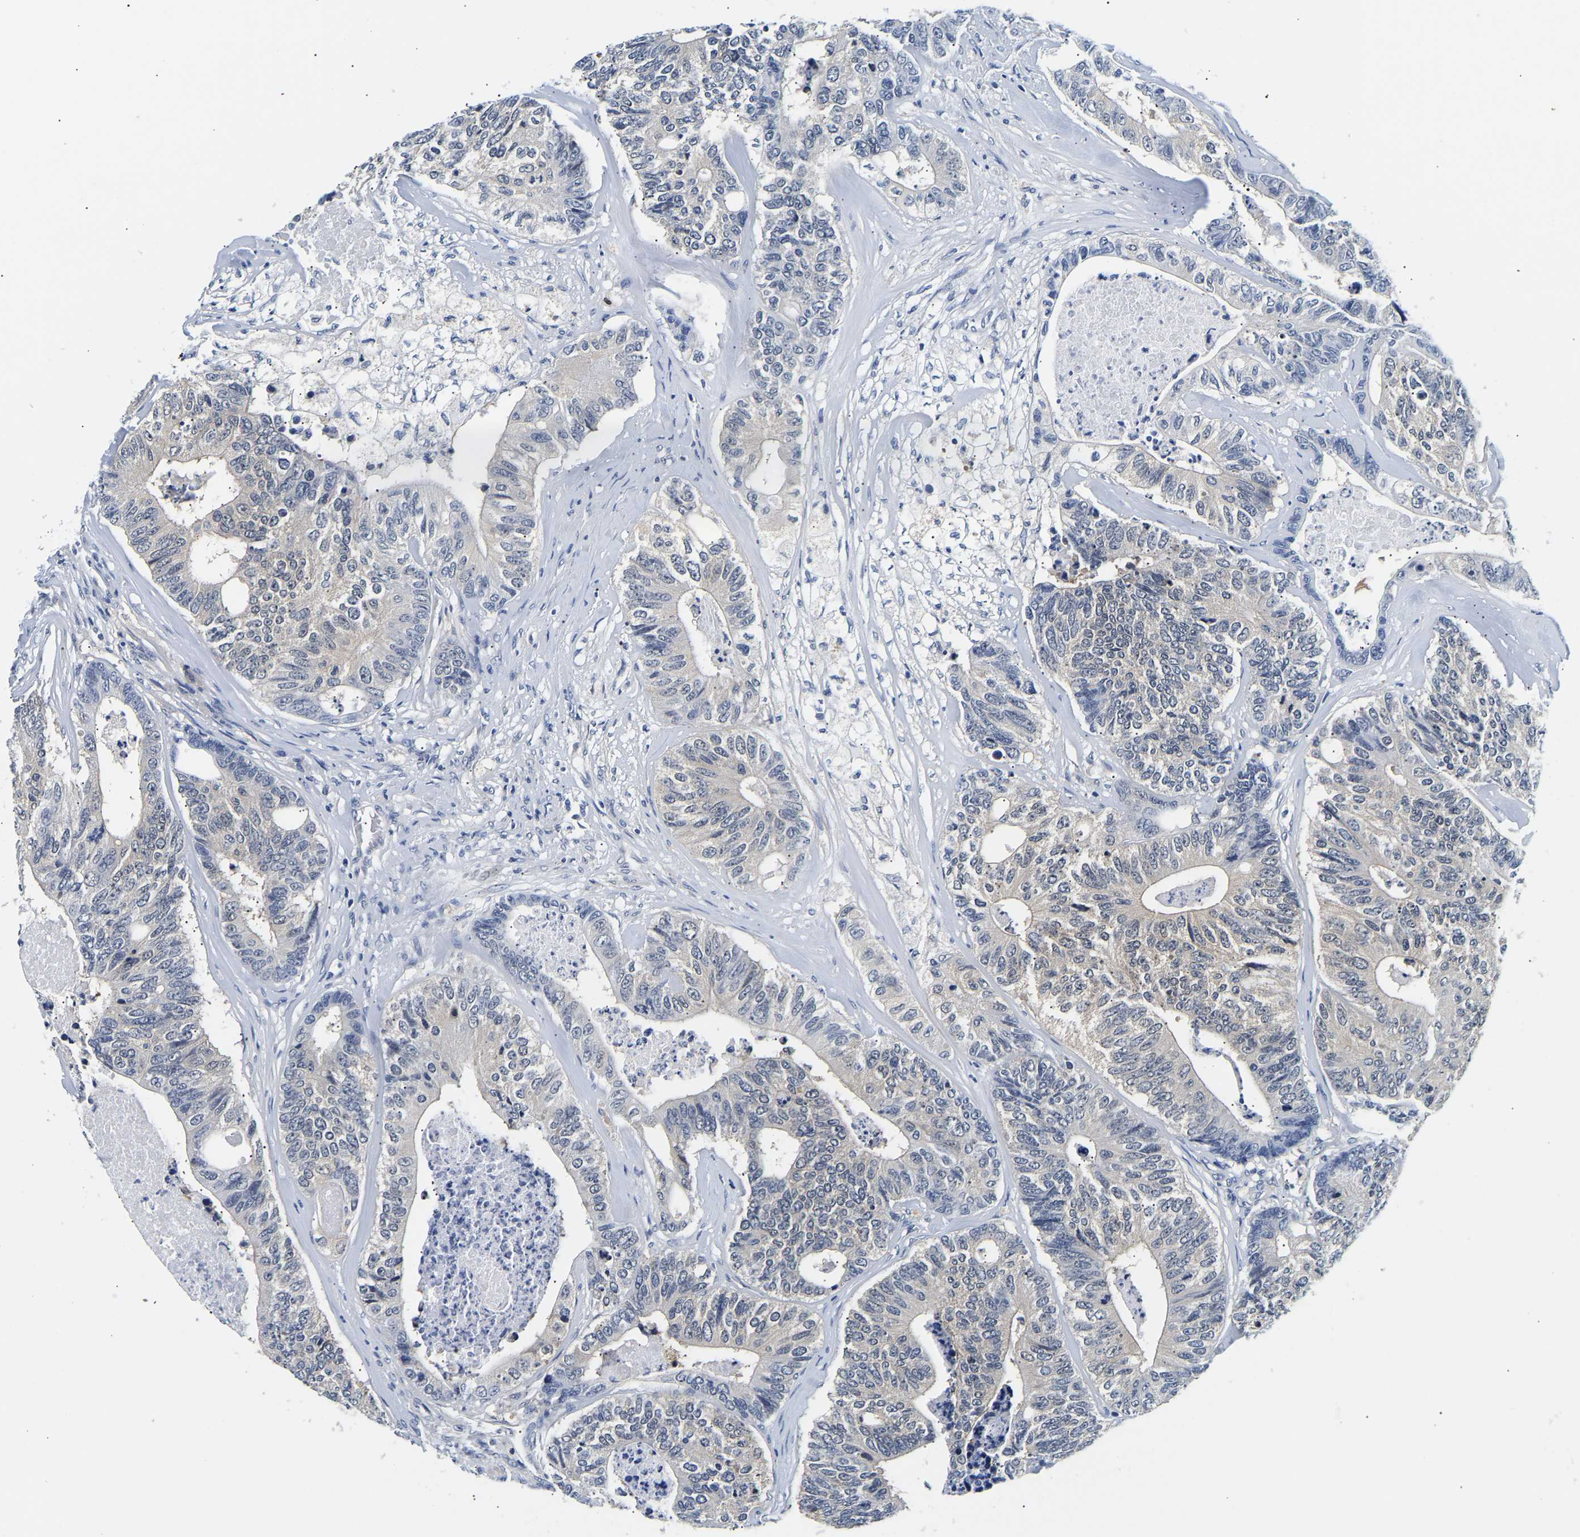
{"staining": {"intensity": "negative", "quantity": "none", "location": "none"}, "tissue": "colorectal cancer", "cell_type": "Tumor cells", "image_type": "cancer", "snomed": [{"axis": "morphology", "description": "Adenocarcinoma, NOS"}, {"axis": "topography", "description": "Colon"}], "caption": "Colorectal cancer was stained to show a protein in brown. There is no significant staining in tumor cells.", "gene": "UCHL3", "patient": {"sex": "female", "age": 67}}